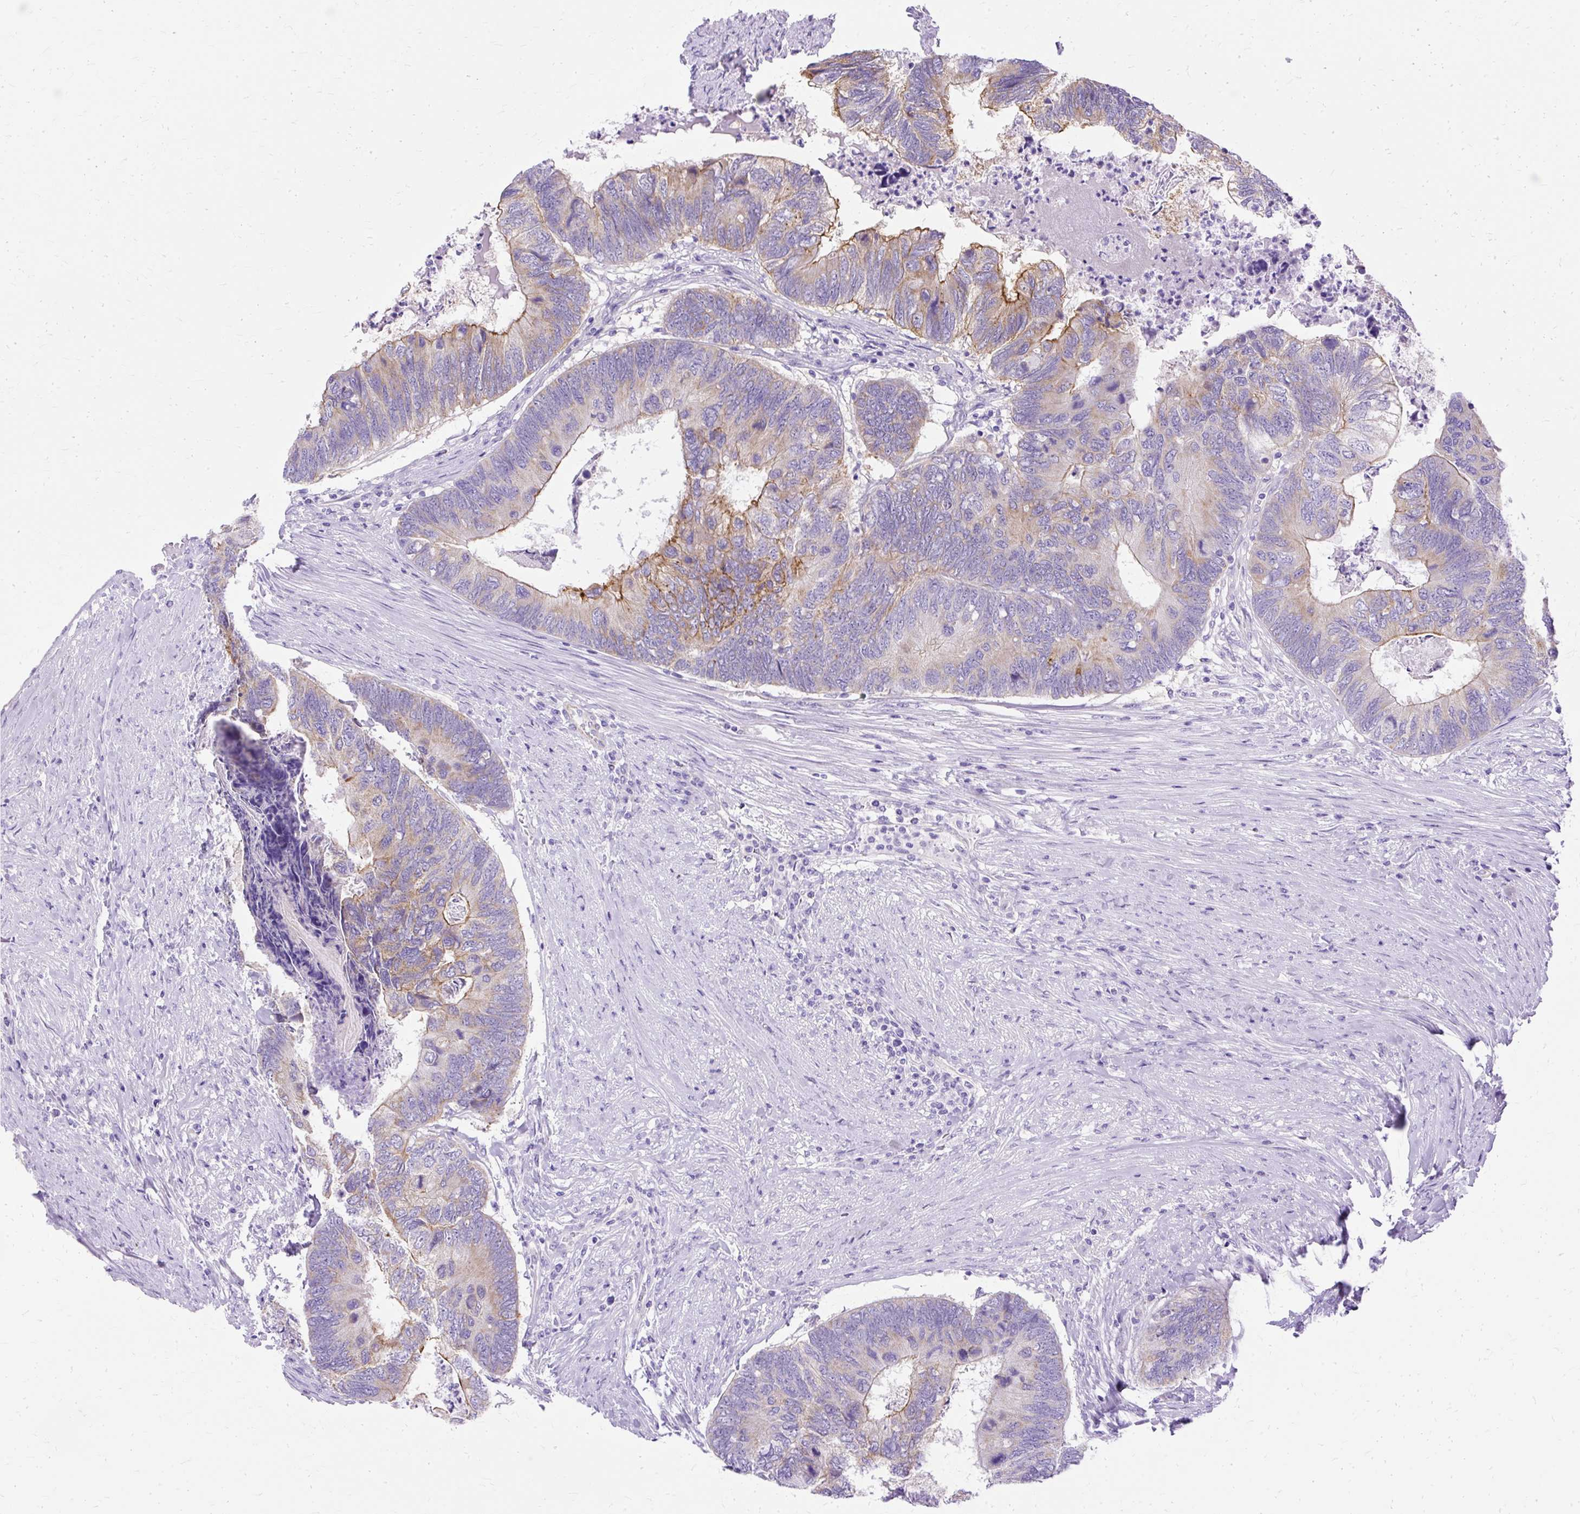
{"staining": {"intensity": "moderate", "quantity": "25%-75%", "location": "cytoplasmic/membranous"}, "tissue": "colorectal cancer", "cell_type": "Tumor cells", "image_type": "cancer", "snomed": [{"axis": "morphology", "description": "Adenocarcinoma, NOS"}, {"axis": "topography", "description": "Colon"}], "caption": "Immunohistochemical staining of human adenocarcinoma (colorectal) exhibits medium levels of moderate cytoplasmic/membranous positivity in approximately 25%-75% of tumor cells.", "gene": "MYO6", "patient": {"sex": "female", "age": 67}}